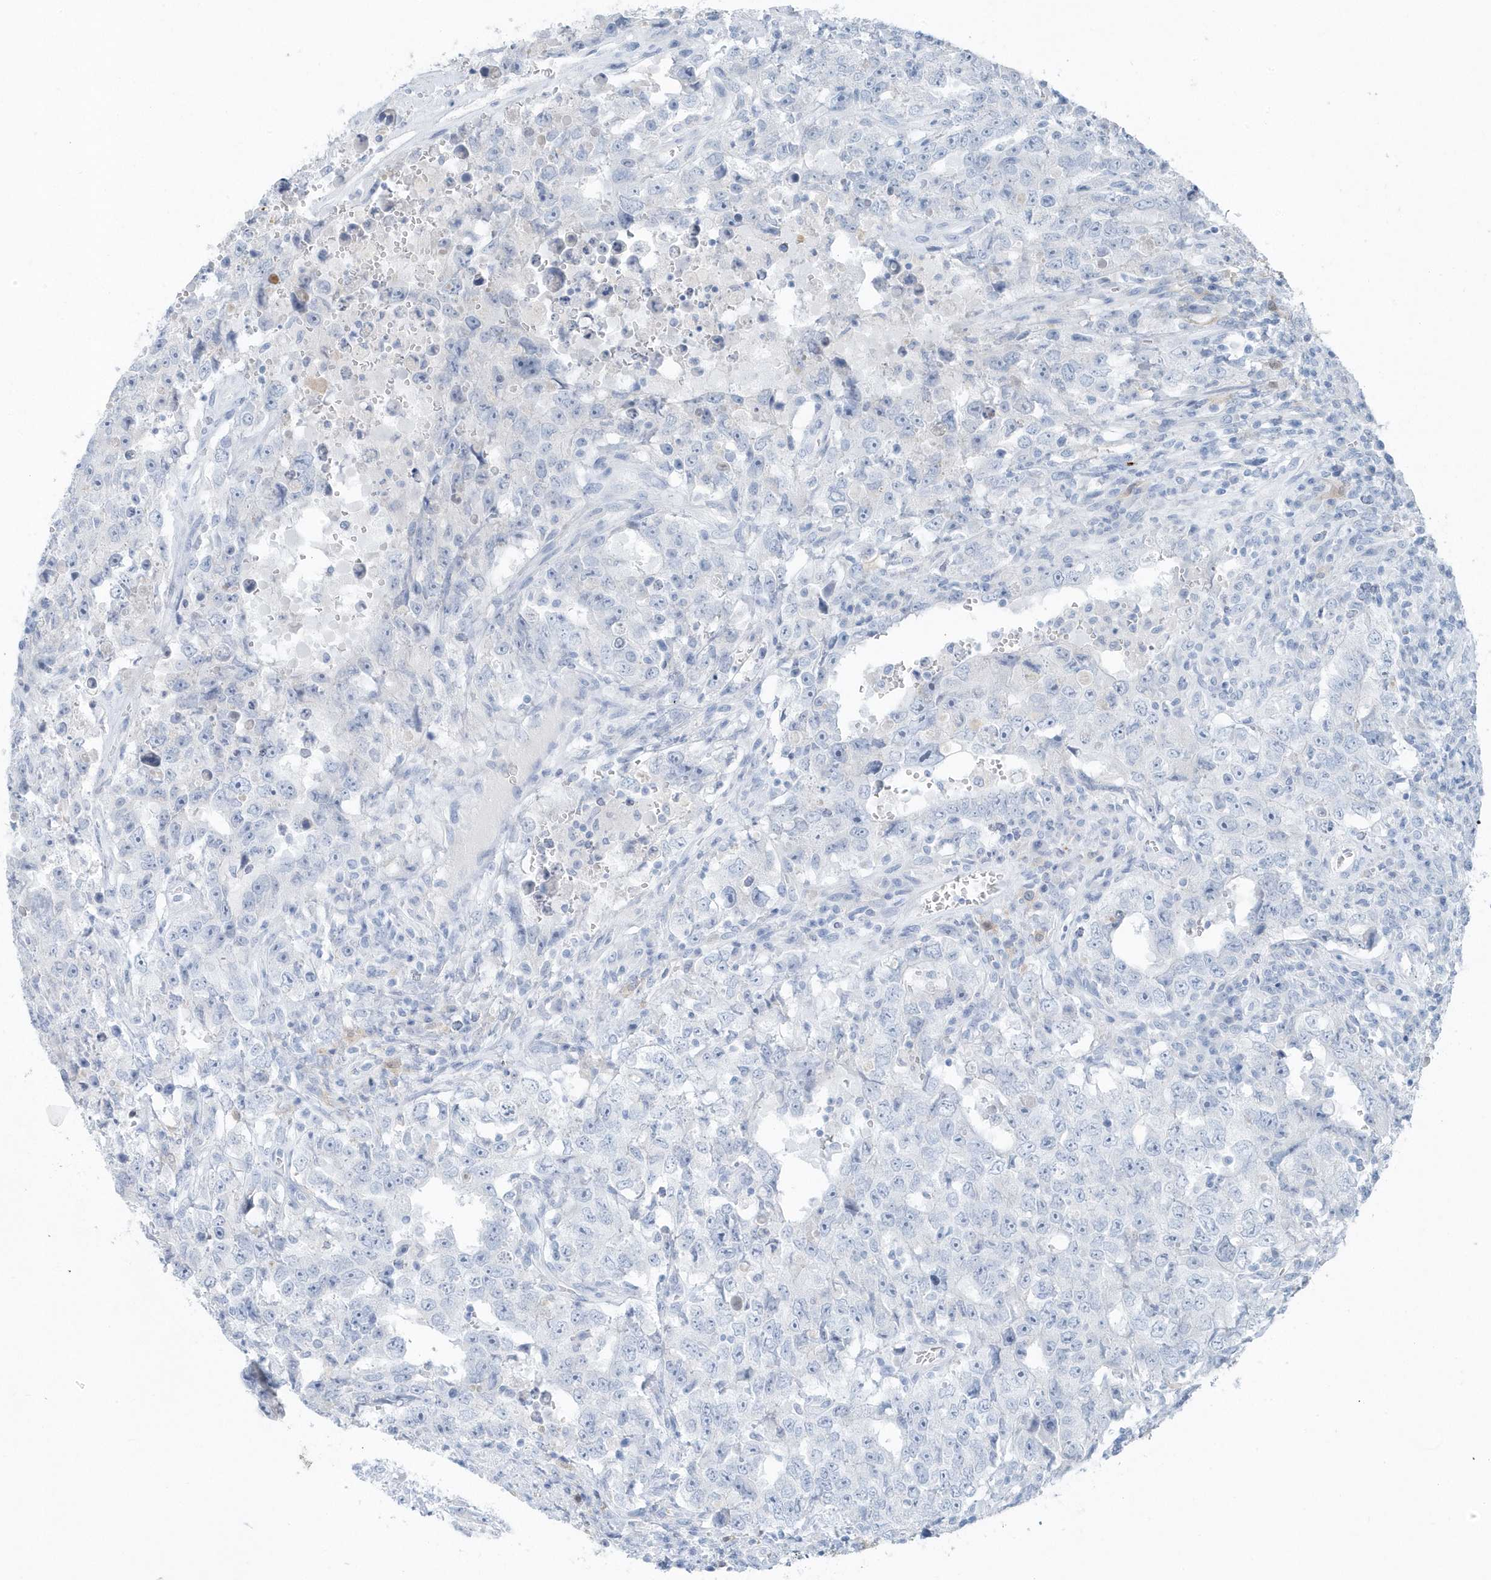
{"staining": {"intensity": "negative", "quantity": "none", "location": "none"}, "tissue": "testis cancer", "cell_type": "Tumor cells", "image_type": "cancer", "snomed": [{"axis": "morphology", "description": "Carcinoma, Embryonal, NOS"}, {"axis": "topography", "description": "Testis"}], "caption": "IHC of human embryonal carcinoma (testis) demonstrates no expression in tumor cells.", "gene": "FAM98A", "patient": {"sex": "male", "age": 26}}